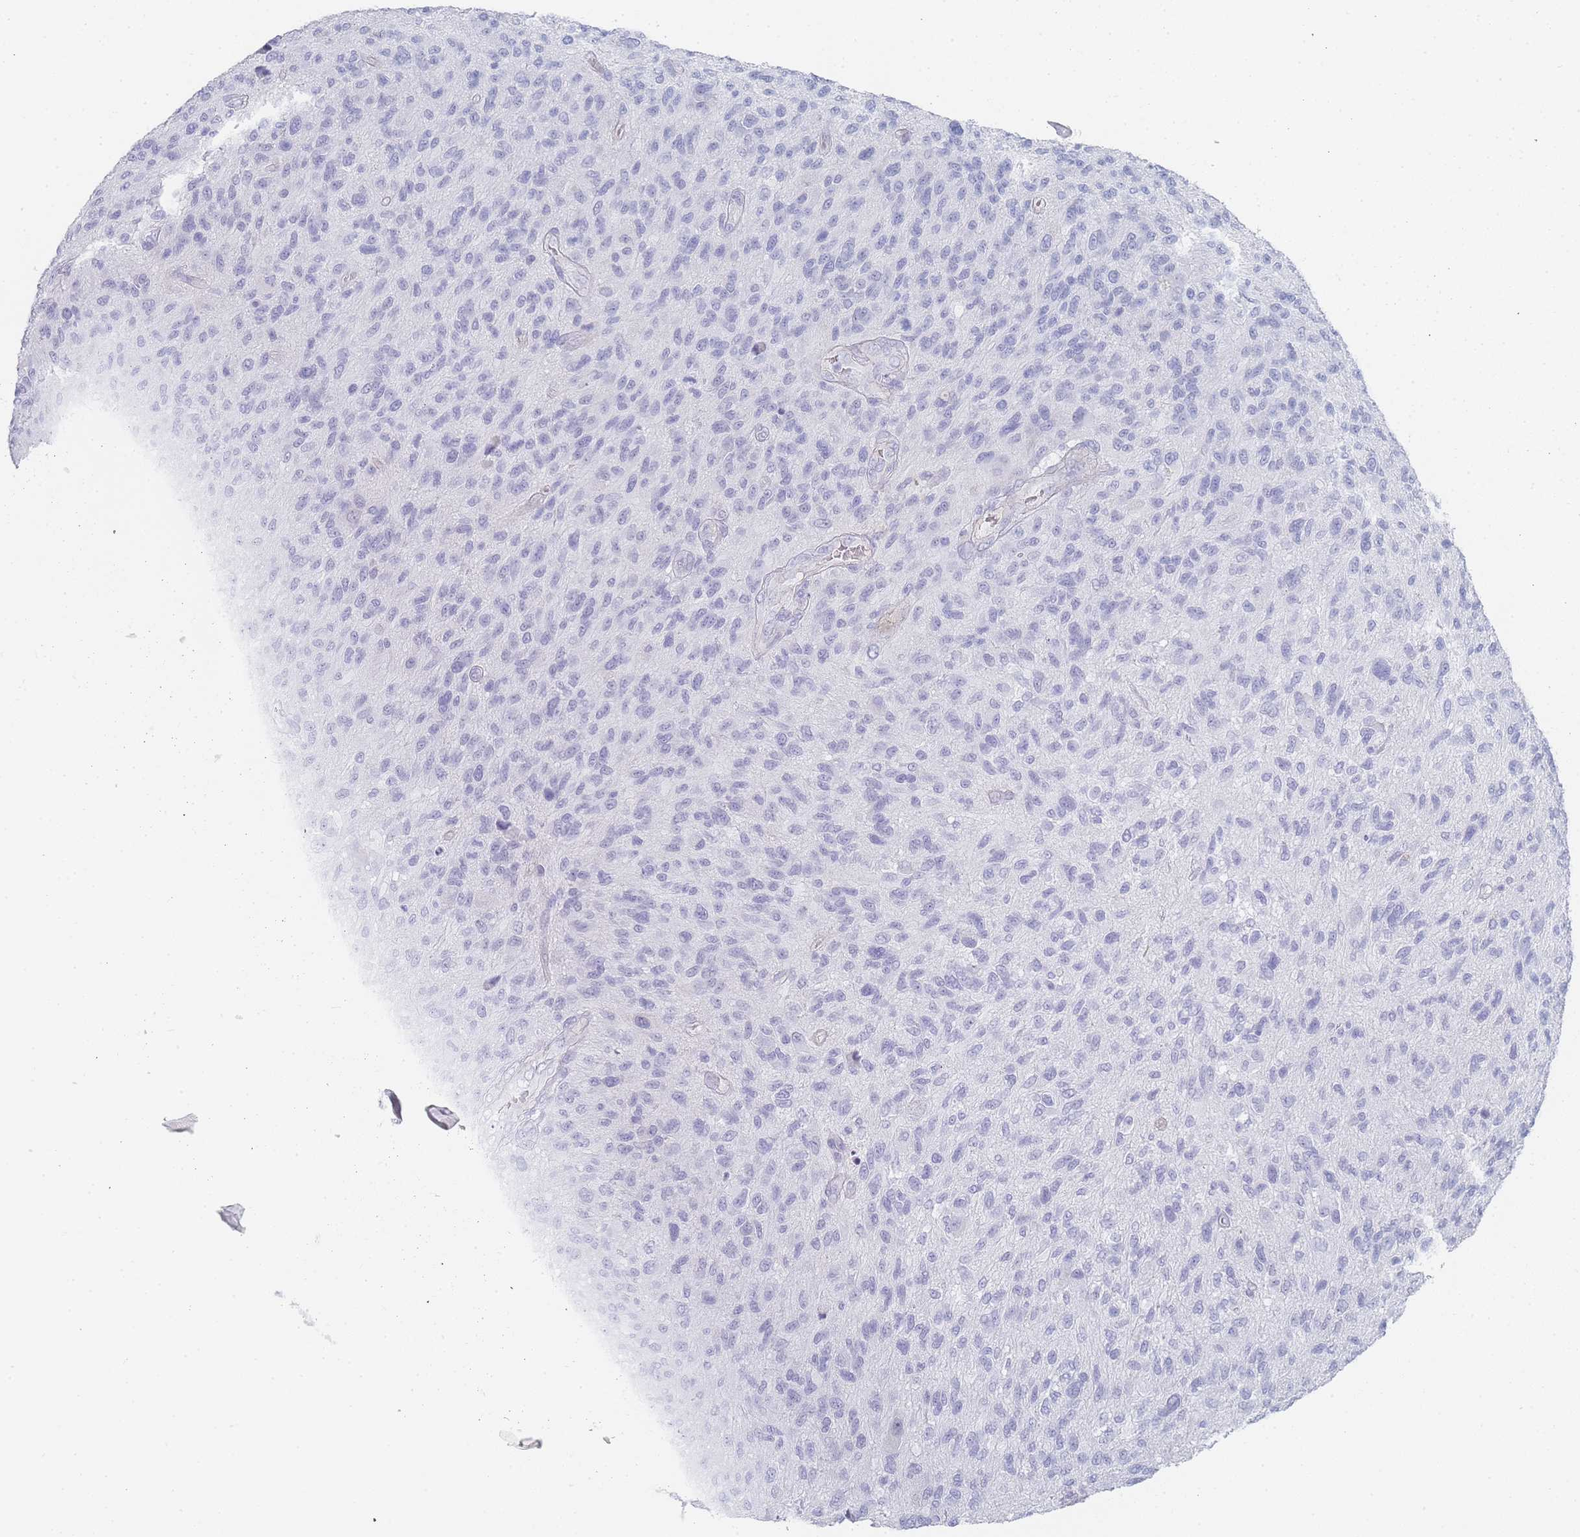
{"staining": {"intensity": "negative", "quantity": "none", "location": "none"}, "tissue": "glioma", "cell_type": "Tumor cells", "image_type": "cancer", "snomed": [{"axis": "morphology", "description": "Glioma, malignant, High grade"}, {"axis": "topography", "description": "Brain"}], "caption": "DAB (3,3'-diaminobenzidine) immunohistochemical staining of human glioma demonstrates no significant positivity in tumor cells.", "gene": "IMPG1", "patient": {"sex": "male", "age": 47}}